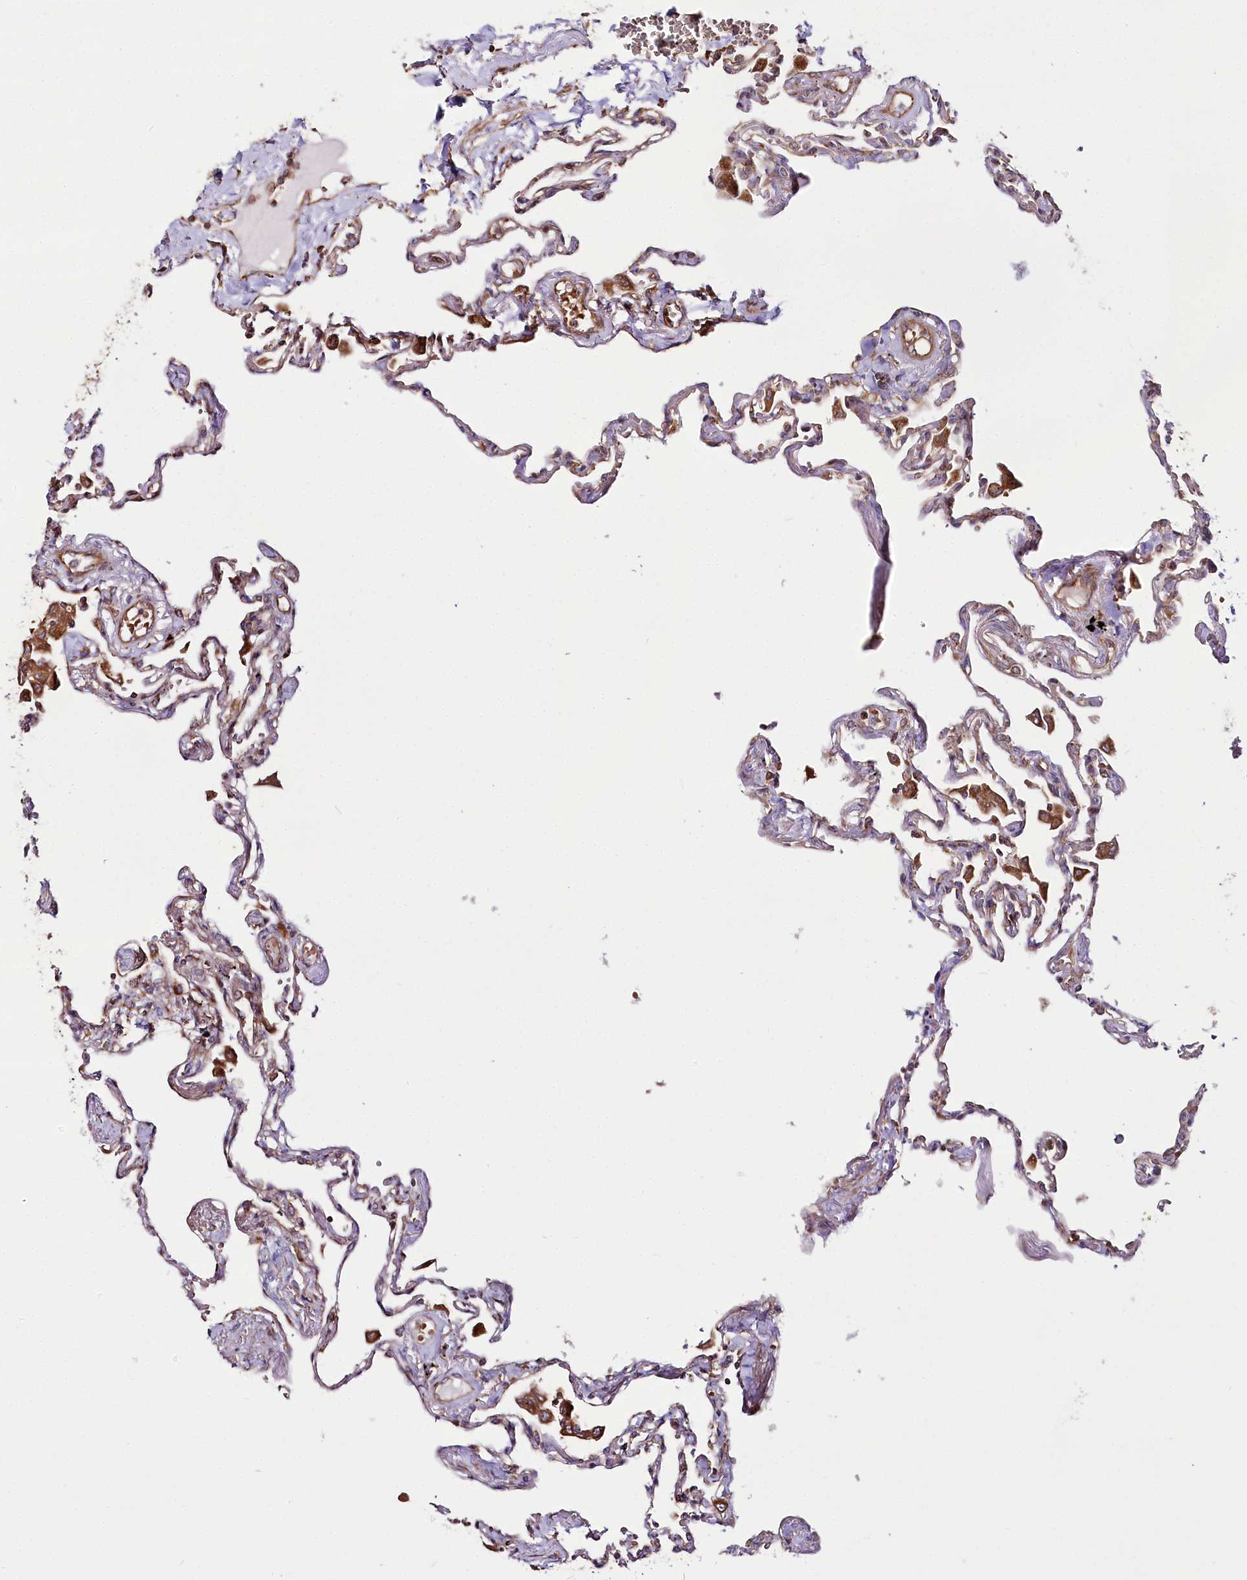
{"staining": {"intensity": "weak", "quantity": "25%-75%", "location": "cytoplasmic/membranous"}, "tissue": "lung", "cell_type": "Alveolar cells", "image_type": "normal", "snomed": [{"axis": "morphology", "description": "Normal tissue, NOS"}, {"axis": "topography", "description": "Lung"}], "caption": "Weak cytoplasmic/membranous positivity for a protein is appreciated in approximately 25%-75% of alveolar cells of unremarkable lung using immunohistochemistry (IHC).", "gene": "THUMPD3", "patient": {"sex": "female", "age": 67}}